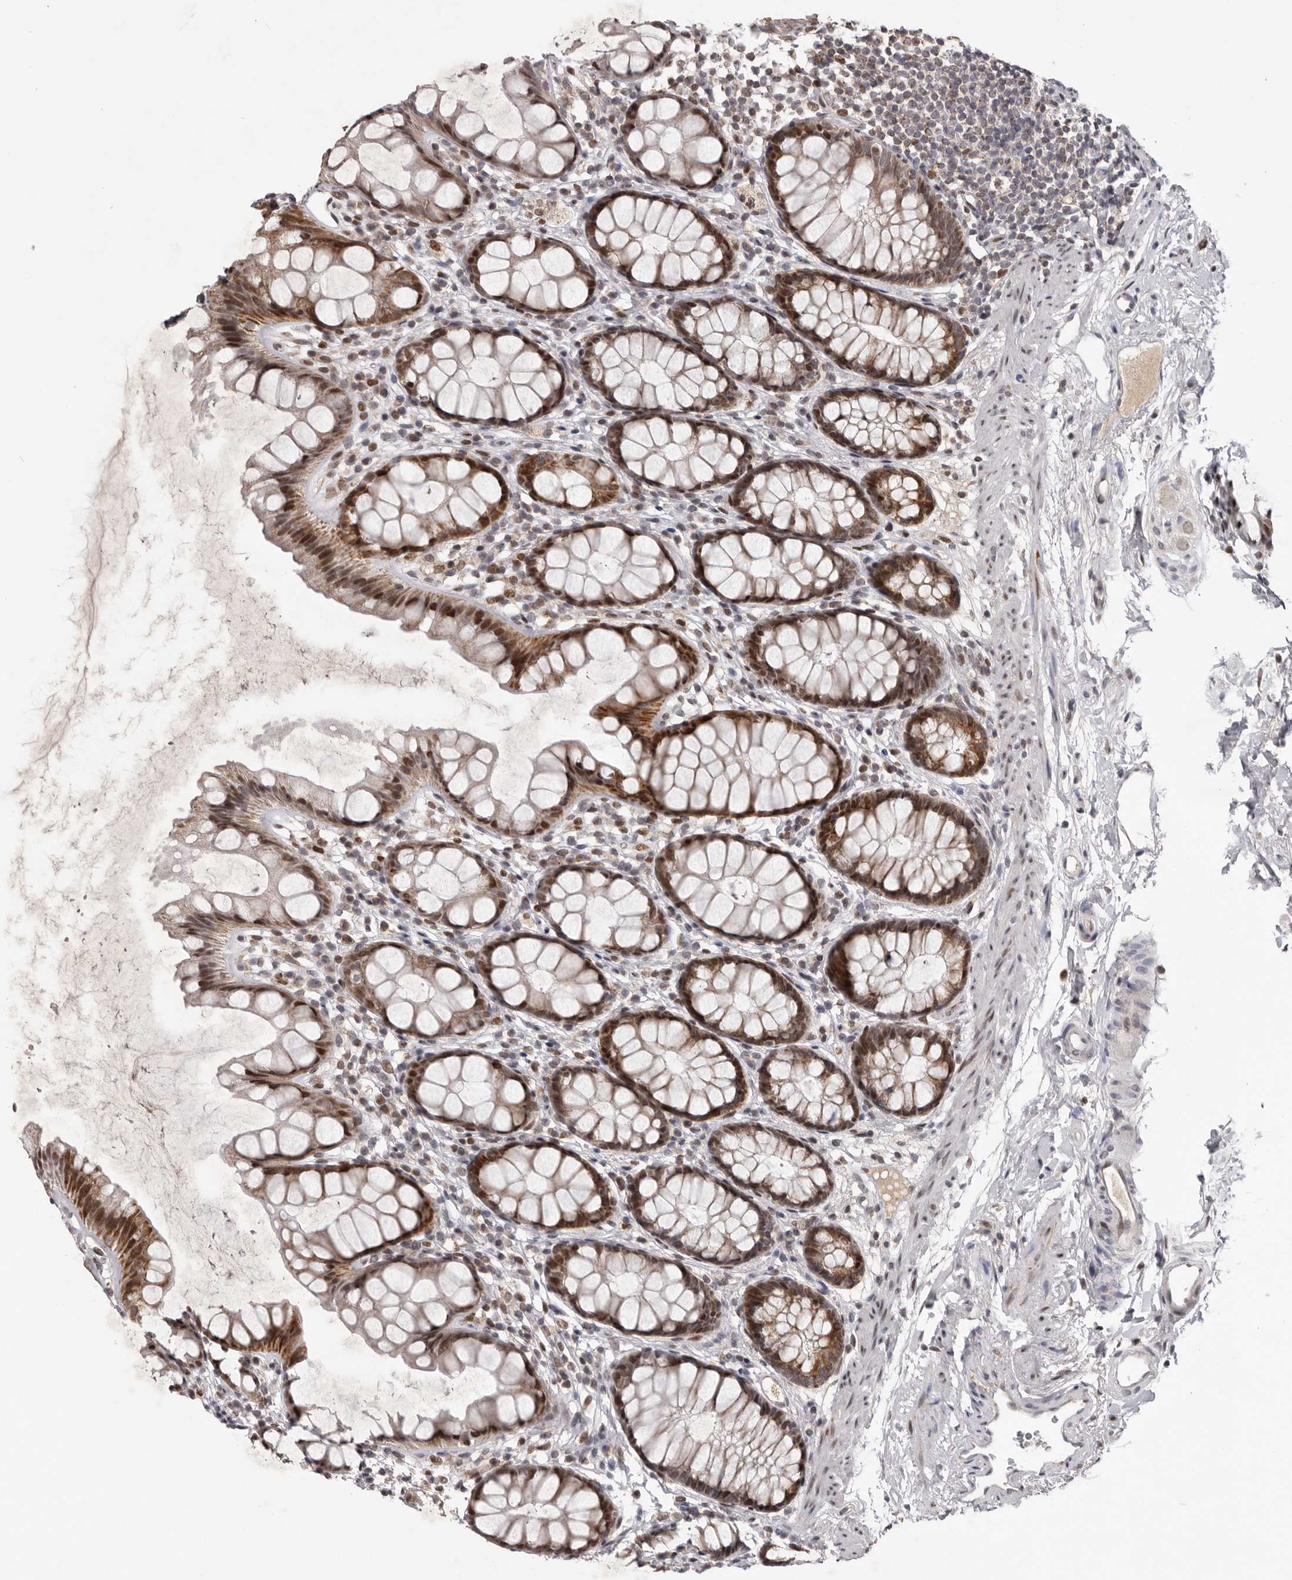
{"staining": {"intensity": "strong", "quantity": ">75%", "location": "cytoplasmic/membranous,nuclear"}, "tissue": "rectum", "cell_type": "Glandular cells", "image_type": "normal", "snomed": [{"axis": "morphology", "description": "Normal tissue, NOS"}, {"axis": "topography", "description": "Rectum"}], "caption": "Glandular cells exhibit high levels of strong cytoplasmic/membranous,nuclear staining in approximately >75% of cells in benign rectum.", "gene": "C17orf99", "patient": {"sex": "female", "age": 65}}